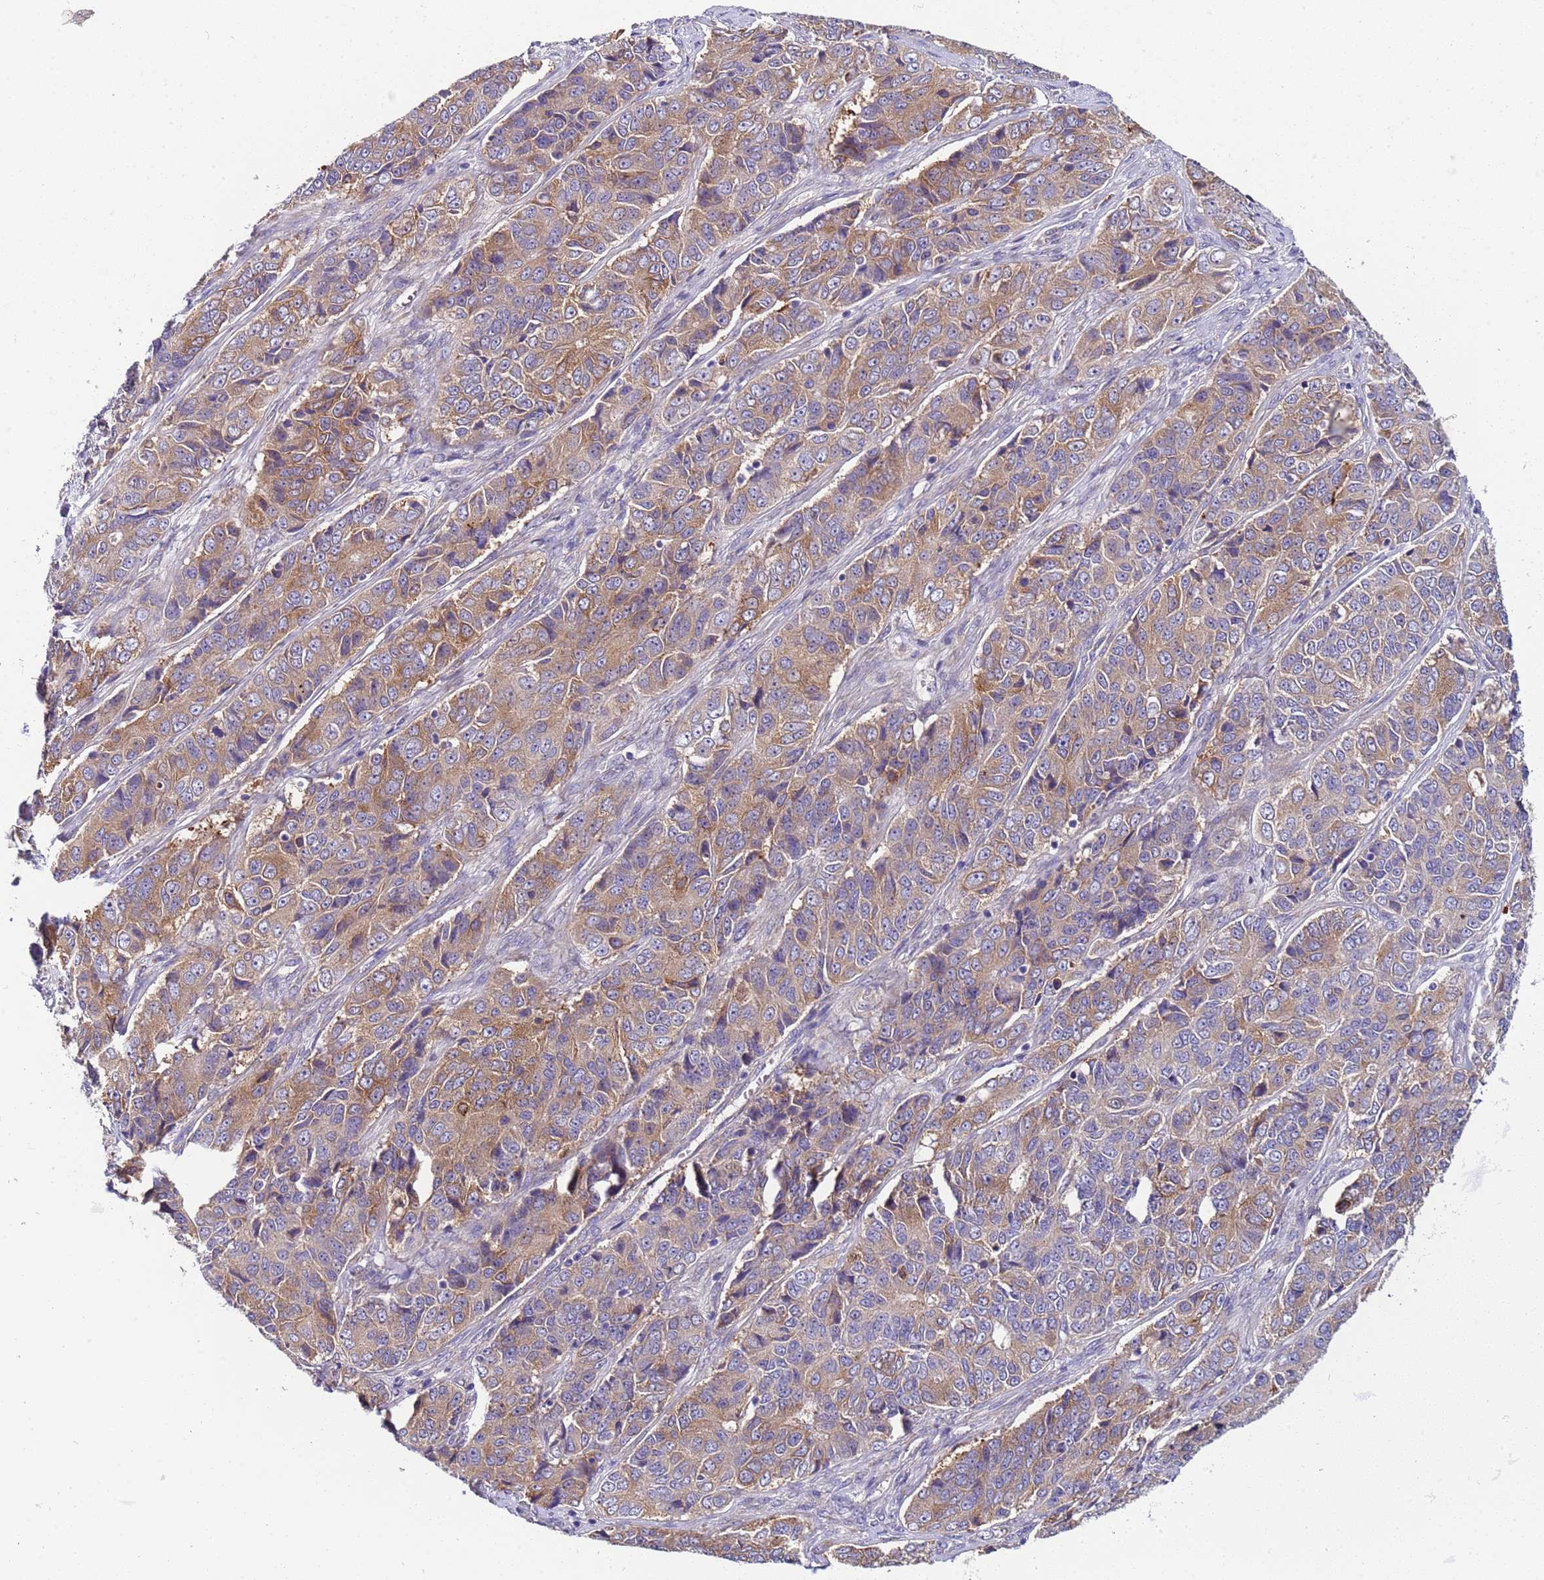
{"staining": {"intensity": "moderate", "quantity": ">75%", "location": "cytoplasmic/membranous"}, "tissue": "ovarian cancer", "cell_type": "Tumor cells", "image_type": "cancer", "snomed": [{"axis": "morphology", "description": "Carcinoma, endometroid"}, {"axis": "topography", "description": "Ovary"}], "caption": "Ovarian endometroid carcinoma was stained to show a protein in brown. There is medium levels of moderate cytoplasmic/membranous staining in about >75% of tumor cells.", "gene": "PAQR7", "patient": {"sex": "female", "age": 51}}